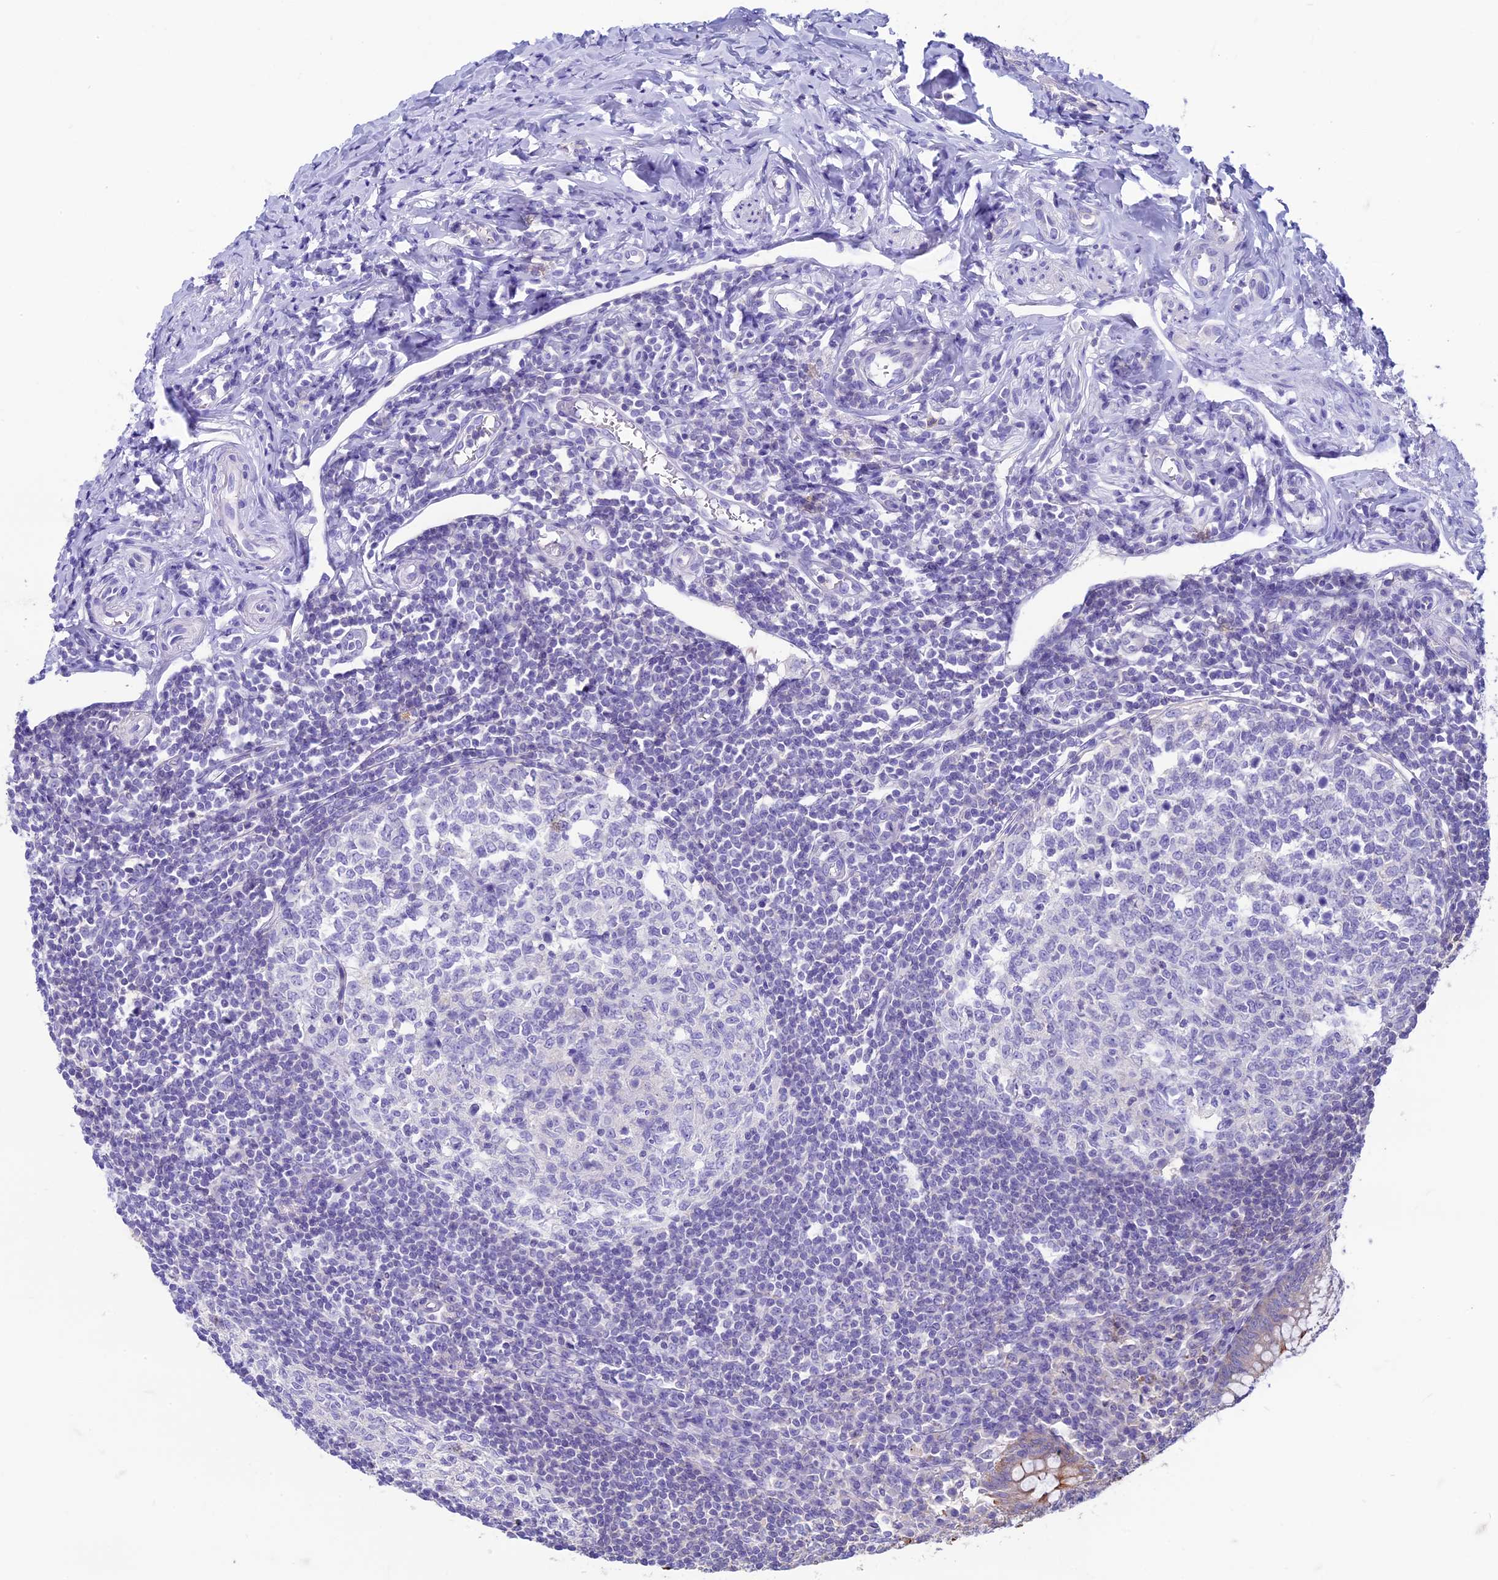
{"staining": {"intensity": "moderate", "quantity": "25%-75%", "location": "cytoplasmic/membranous"}, "tissue": "appendix", "cell_type": "Glandular cells", "image_type": "normal", "snomed": [{"axis": "morphology", "description": "Normal tissue, NOS"}, {"axis": "topography", "description": "Appendix"}], "caption": "Immunohistochemistry photomicrograph of normal appendix: appendix stained using immunohistochemistry demonstrates medium levels of moderate protein expression localized specifically in the cytoplasmic/membranous of glandular cells, appearing as a cytoplasmic/membranous brown color.", "gene": "CDAN1", "patient": {"sex": "female", "age": 33}}